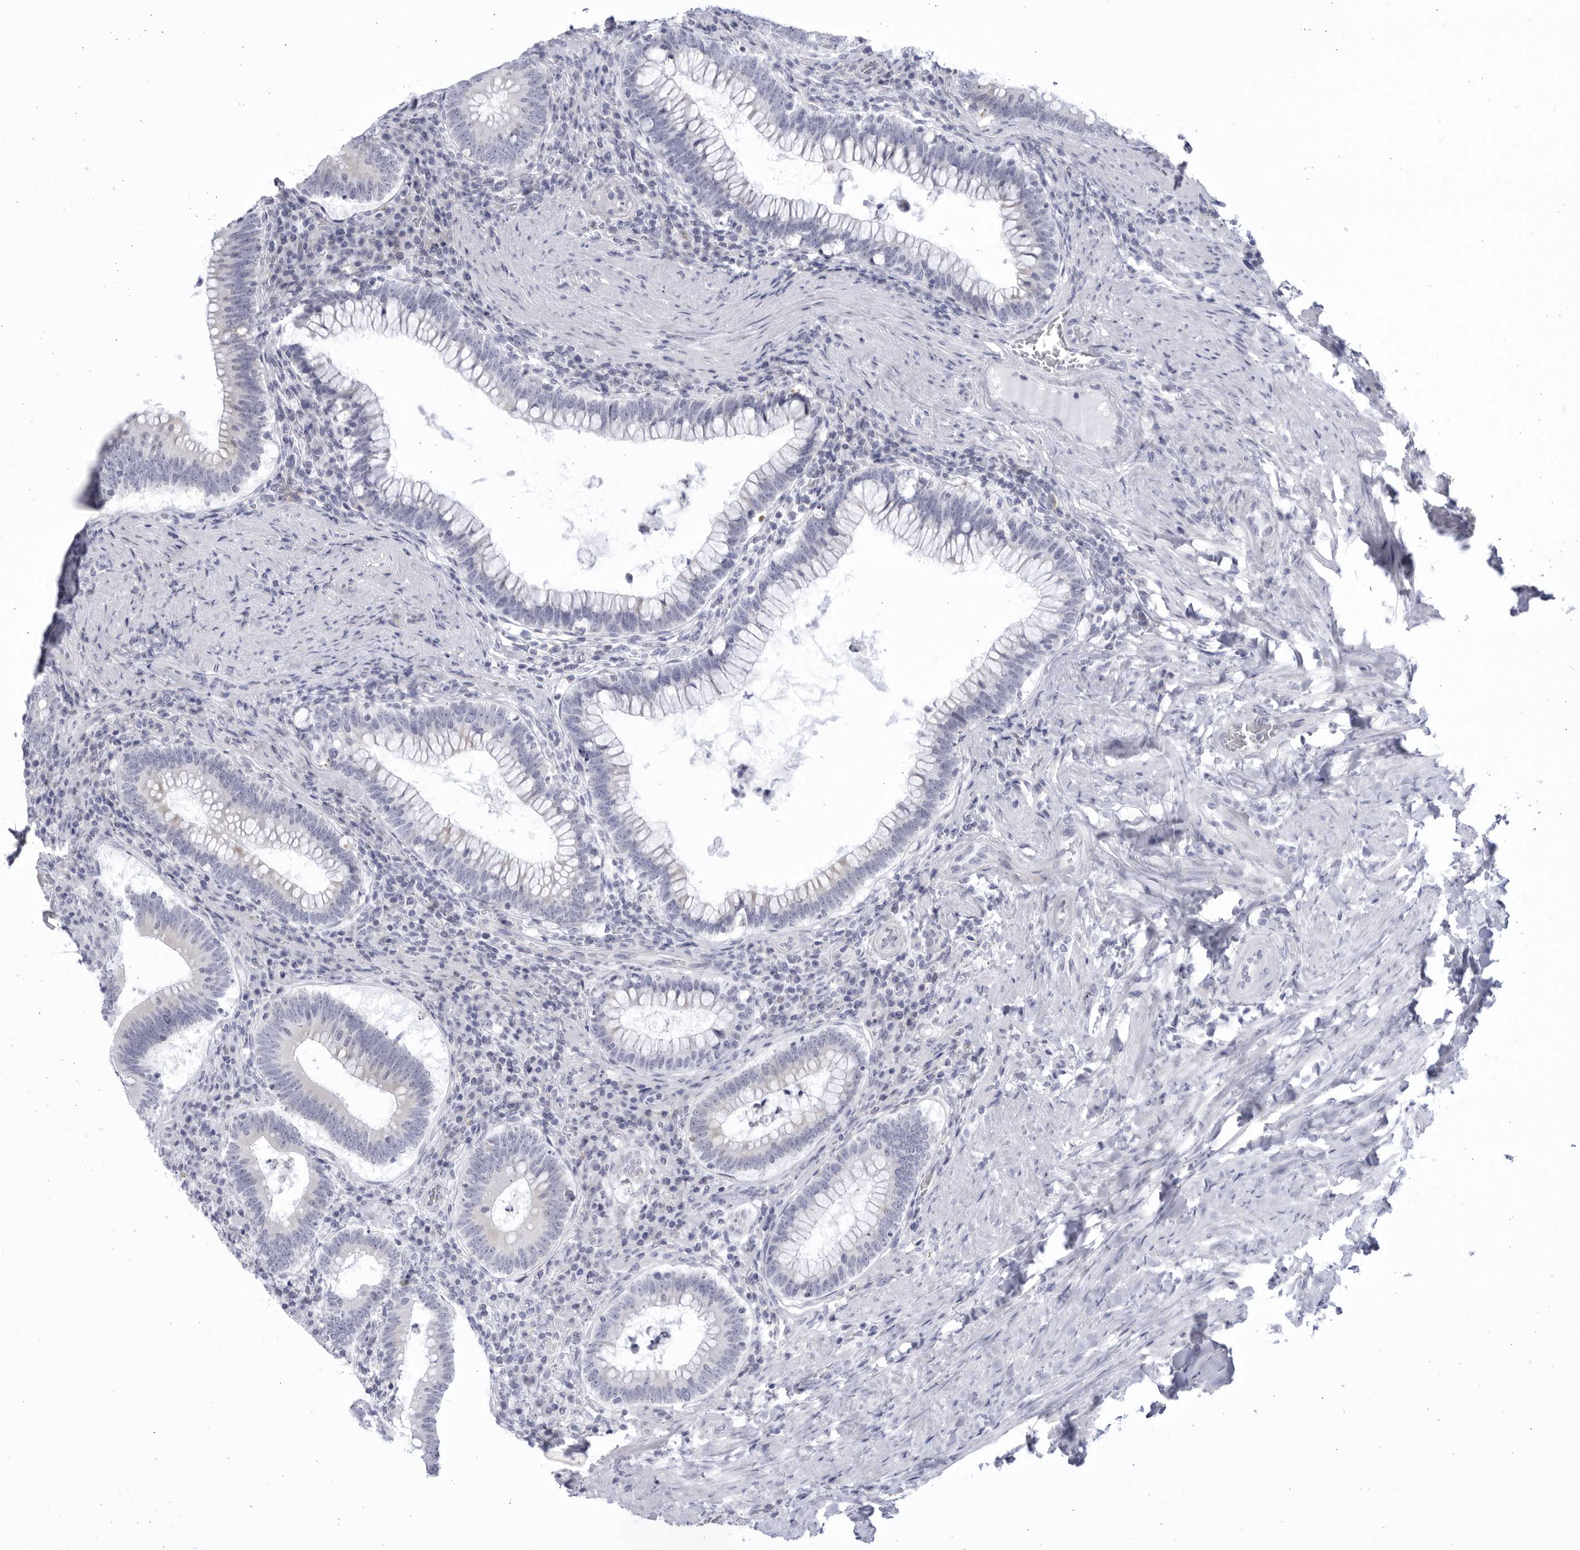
{"staining": {"intensity": "negative", "quantity": "none", "location": "none"}, "tissue": "colorectal cancer", "cell_type": "Tumor cells", "image_type": "cancer", "snomed": [{"axis": "morphology", "description": "Normal tissue, NOS"}, {"axis": "topography", "description": "Colon"}], "caption": "Tumor cells show no significant protein expression in colorectal cancer. The staining is performed using DAB (3,3'-diaminobenzidine) brown chromogen with nuclei counter-stained in using hematoxylin.", "gene": "CCDC181", "patient": {"sex": "female", "age": 82}}